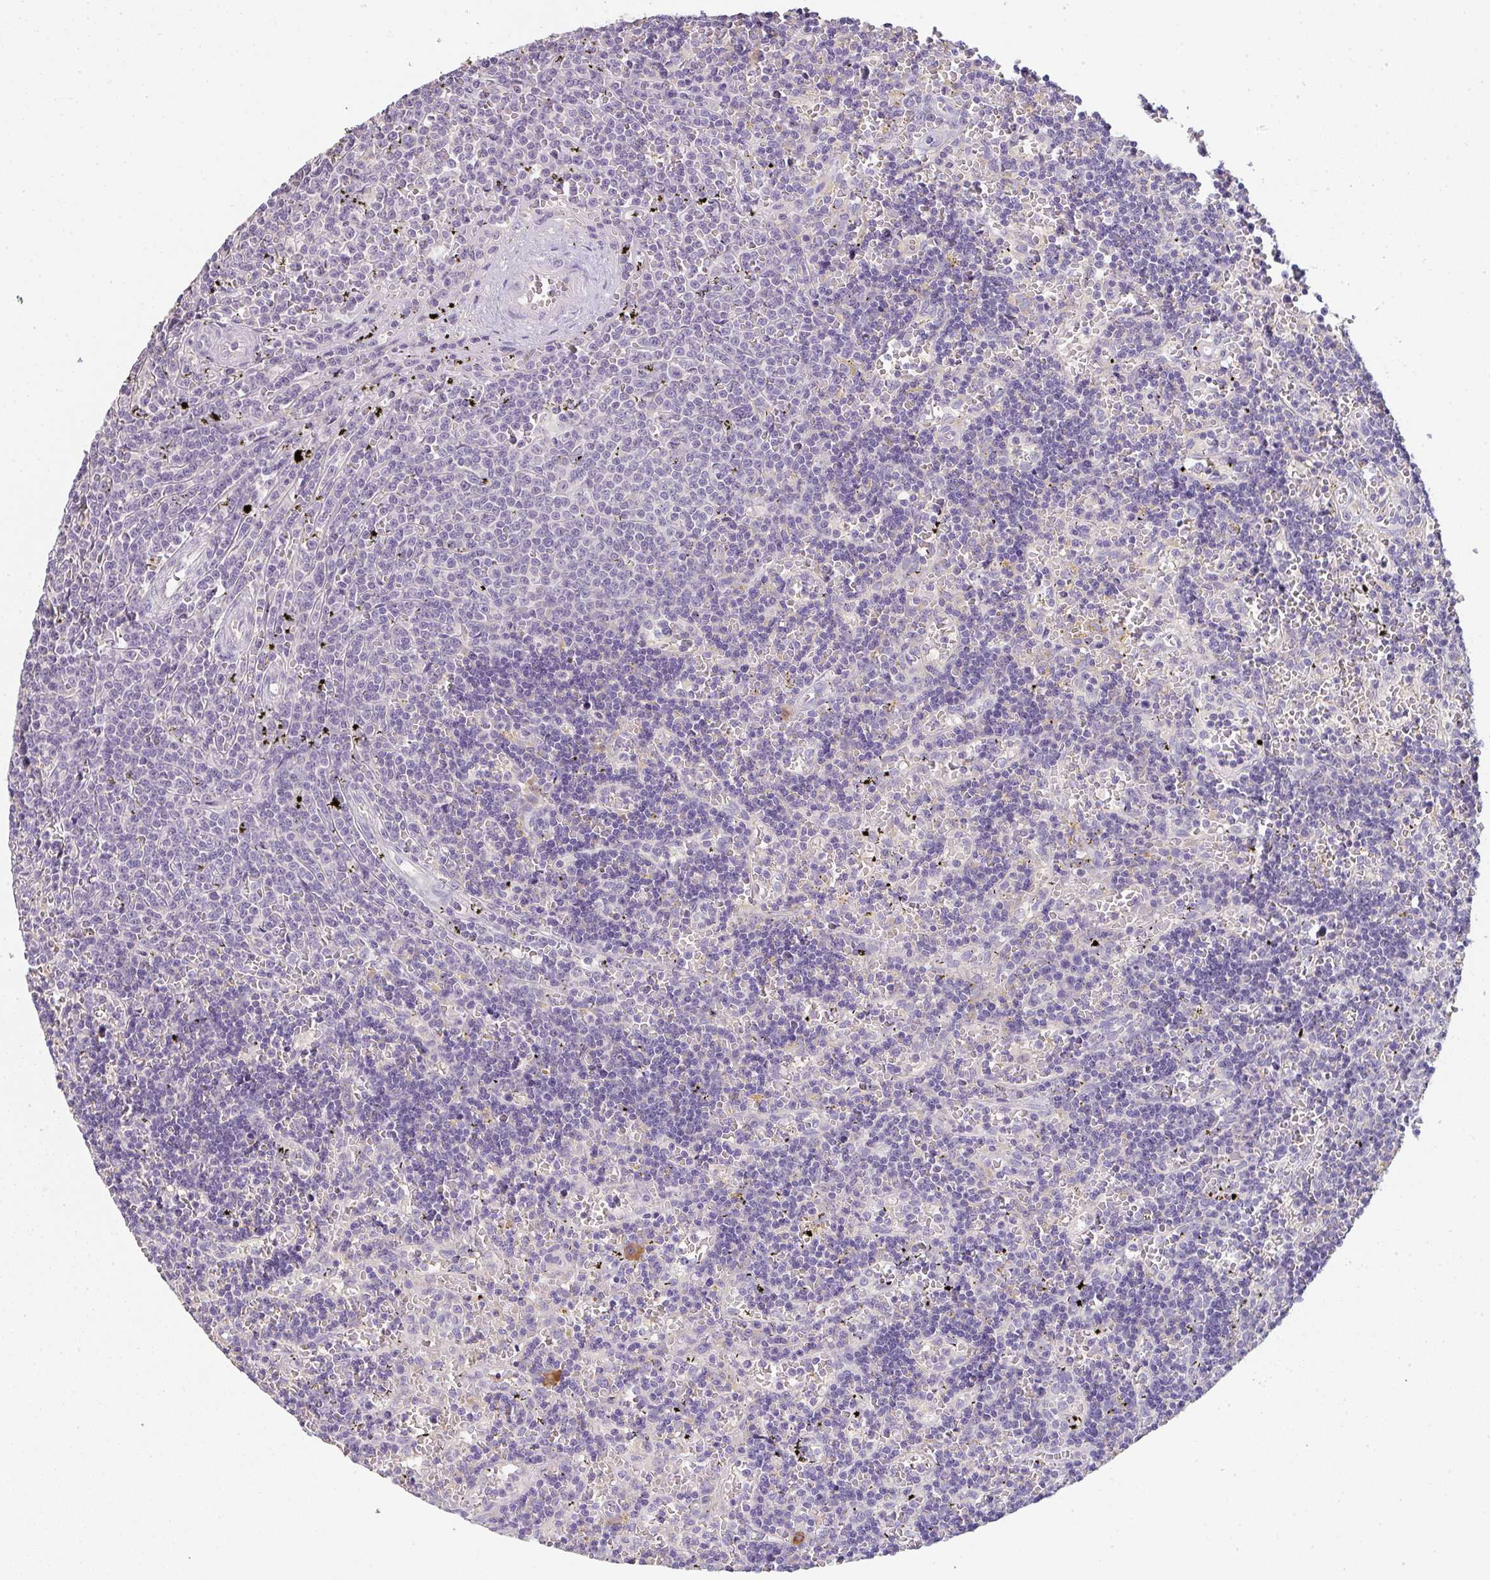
{"staining": {"intensity": "negative", "quantity": "none", "location": "none"}, "tissue": "lymphoma", "cell_type": "Tumor cells", "image_type": "cancer", "snomed": [{"axis": "morphology", "description": "Malignant lymphoma, non-Hodgkin's type, Low grade"}, {"axis": "topography", "description": "Spleen"}], "caption": "Image shows no significant protein expression in tumor cells of malignant lymphoma, non-Hodgkin's type (low-grade).", "gene": "ZNF215", "patient": {"sex": "male", "age": 60}}